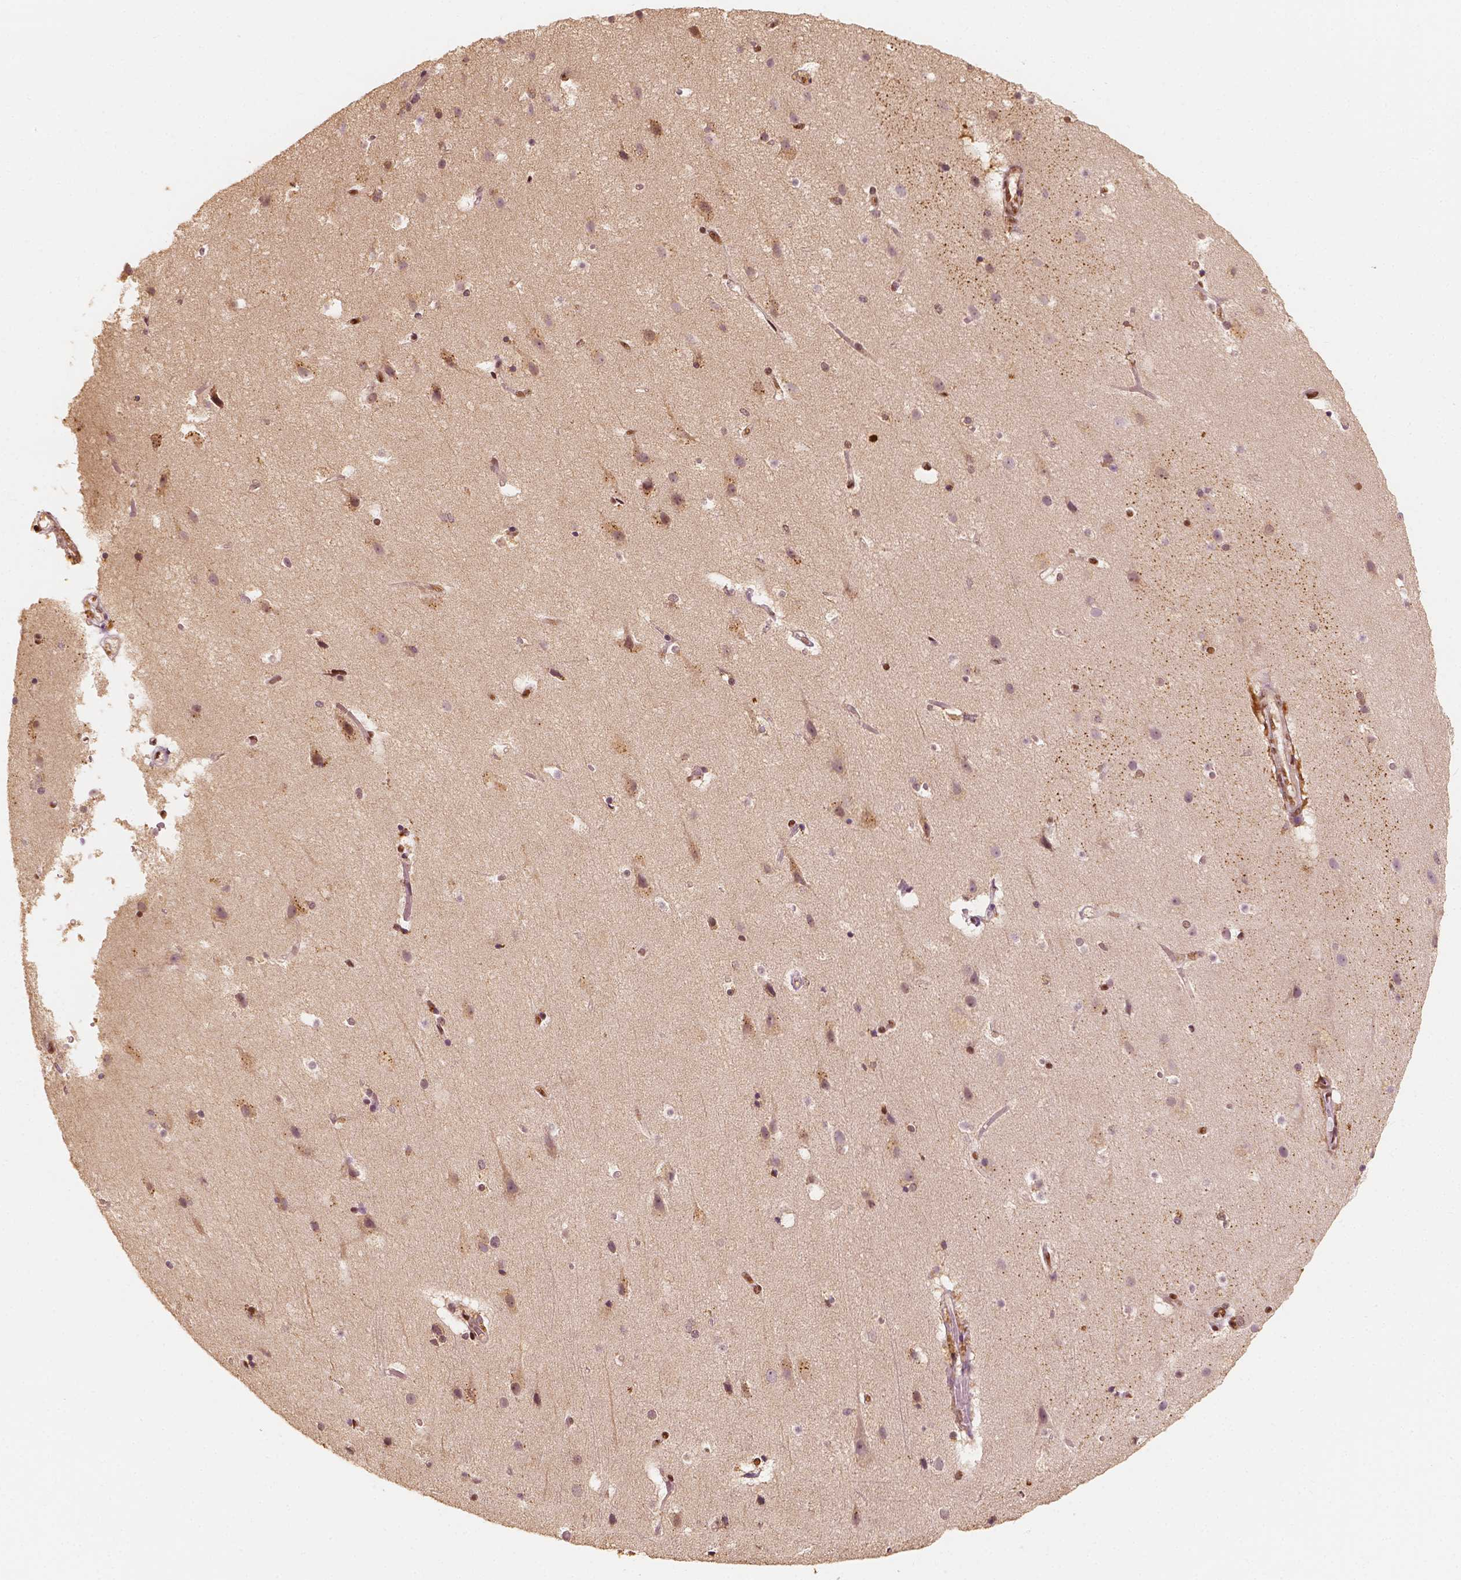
{"staining": {"intensity": "moderate", "quantity": "25%-75%", "location": "cytoplasmic/membranous,nuclear"}, "tissue": "cerebral cortex", "cell_type": "Endothelial cells", "image_type": "normal", "snomed": [{"axis": "morphology", "description": "Normal tissue, NOS"}, {"axis": "topography", "description": "Cerebral cortex"}], "caption": "High-magnification brightfield microscopy of benign cerebral cortex stained with DAB (3,3'-diaminobenzidine) (brown) and counterstained with hematoxylin (blue). endothelial cells exhibit moderate cytoplasmic/membranous,nuclear positivity is identified in approximately25%-75% of cells.", "gene": "TBC1D17", "patient": {"sex": "female", "age": 52}}